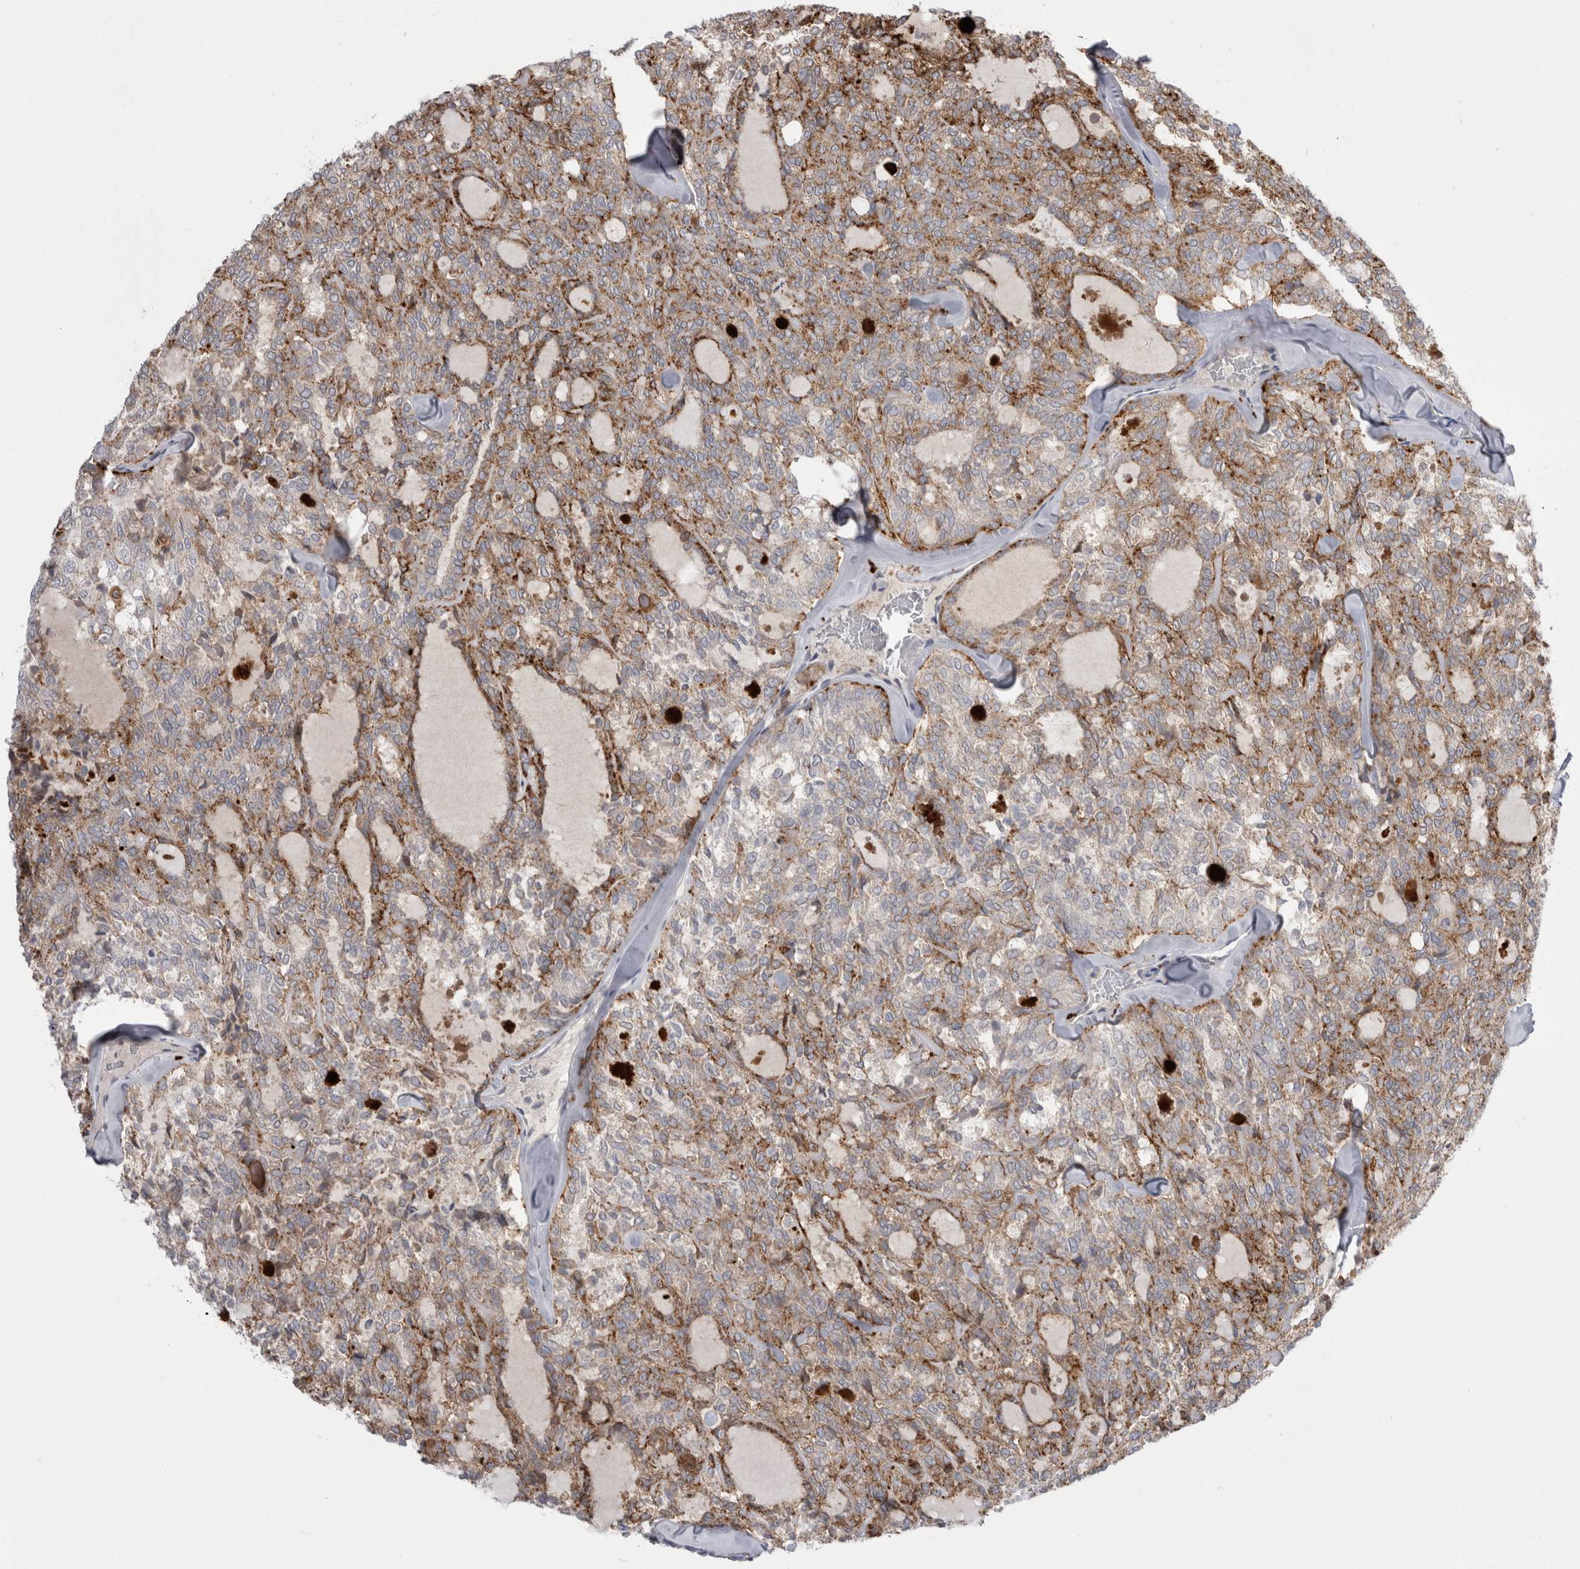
{"staining": {"intensity": "moderate", "quantity": "25%-75%", "location": "cytoplasmic/membranous"}, "tissue": "thyroid cancer", "cell_type": "Tumor cells", "image_type": "cancer", "snomed": [{"axis": "morphology", "description": "Follicular adenoma carcinoma, NOS"}, {"axis": "topography", "description": "Thyroid gland"}], "caption": "Immunohistochemical staining of thyroid cancer exhibits moderate cytoplasmic/membranous protein positivity in approximately 25%-75% of tumor cells.", "gene": "EPDR1", "patient": {"sex": "male", "age": 75}}